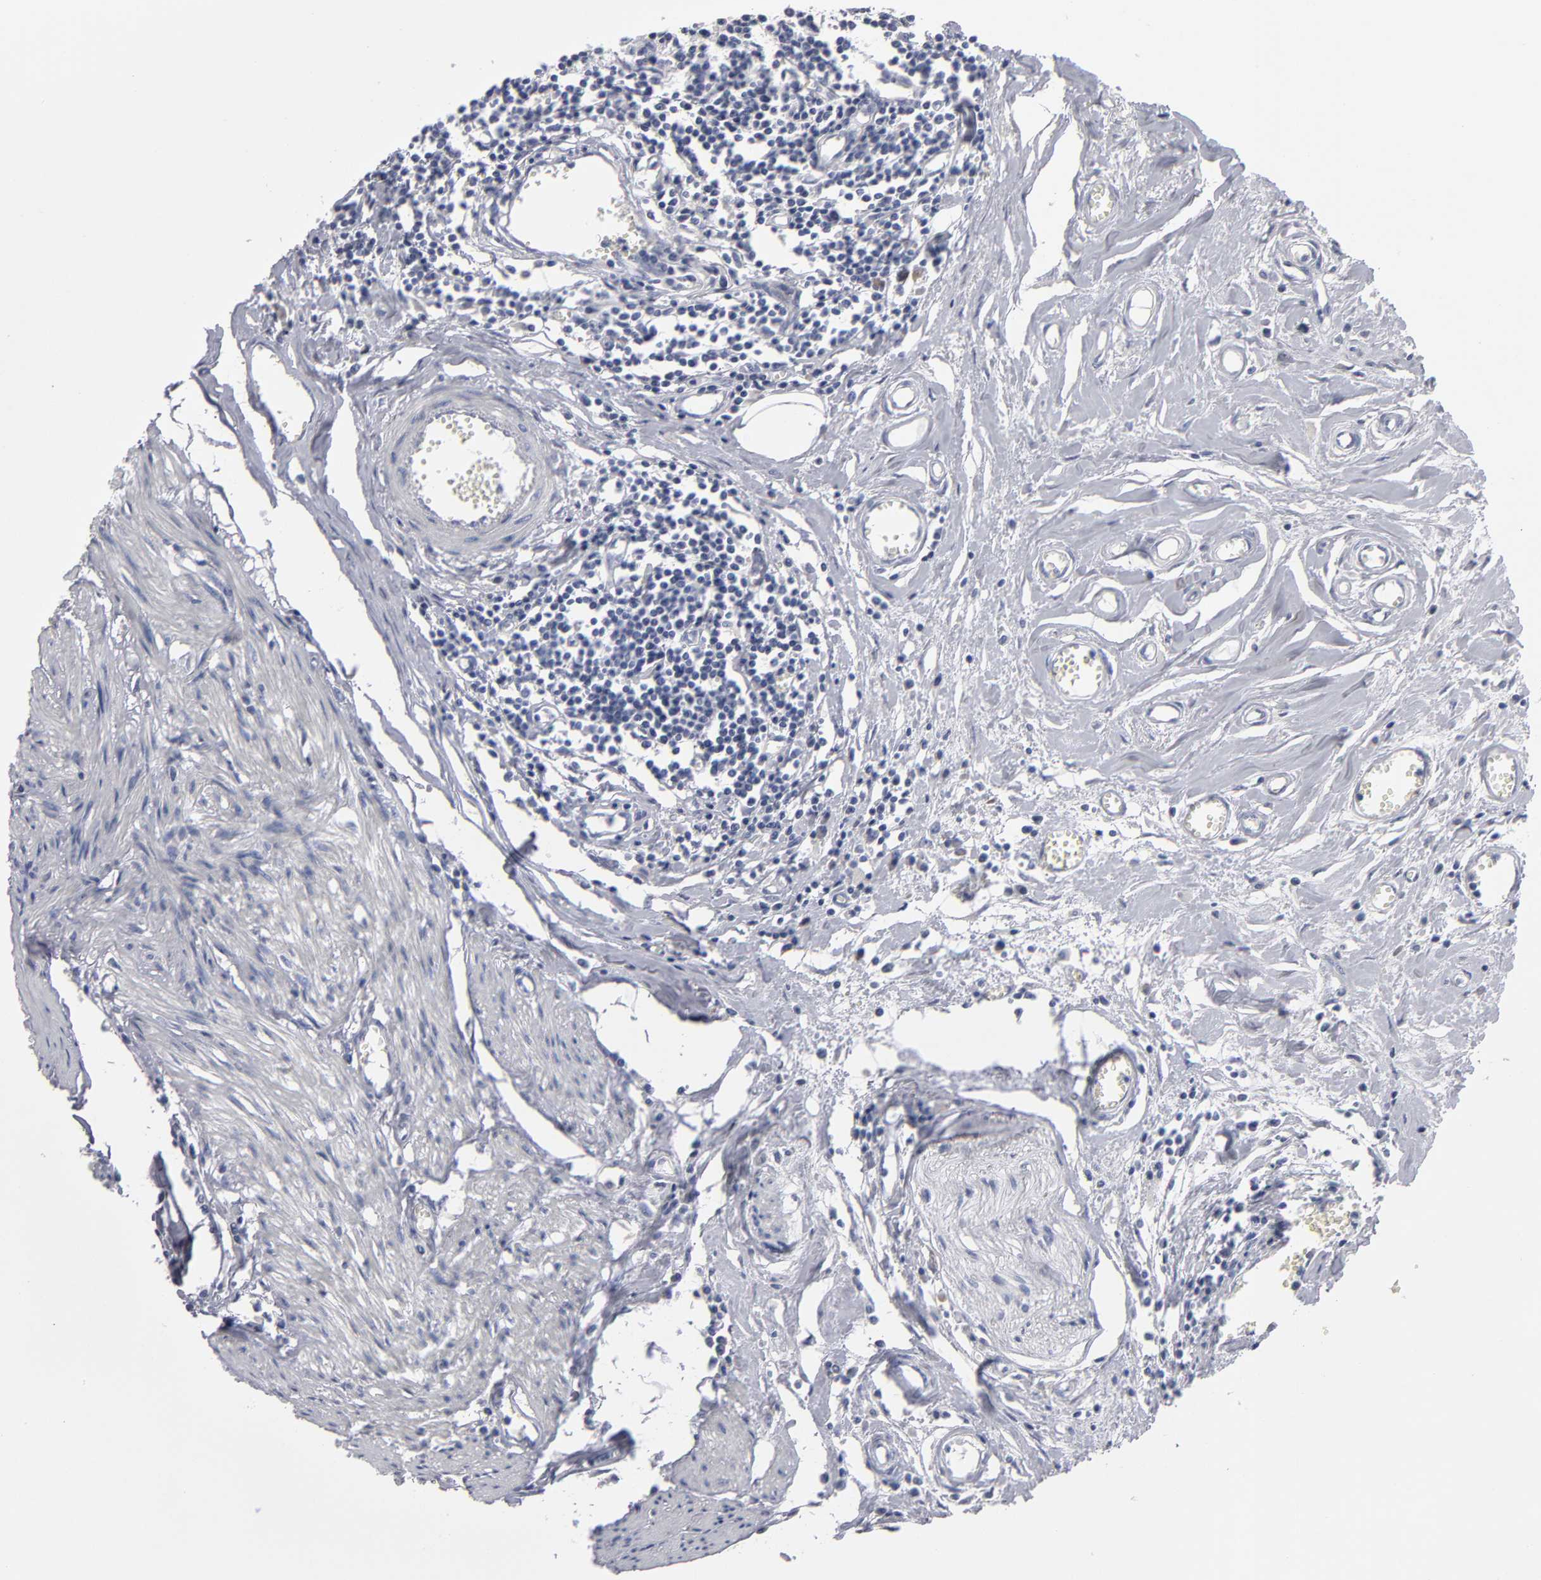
{"staining": {"intensity": "negative", "quantity": "none", "location": "none"}, "tissue": "urothelial cancer", "cell_type": "Tumor cells", "image_type": "cancer", "snomed": [{"axis": "morphology", "description": "Urothelial carcinoma, High grade"}, {"axis": "topography", "description": "Urinary bladder"}], "caption": "IHC photomicrograph of neoplastic tissue: human urothelial carcinoma (high-grade) stained with DAB (3,3'-diaminobenzidine) demonstrates no significant protein positivity in tumor cells.", "gene": "CCDC80", "patient": {"sex": "male", "age": 54}}